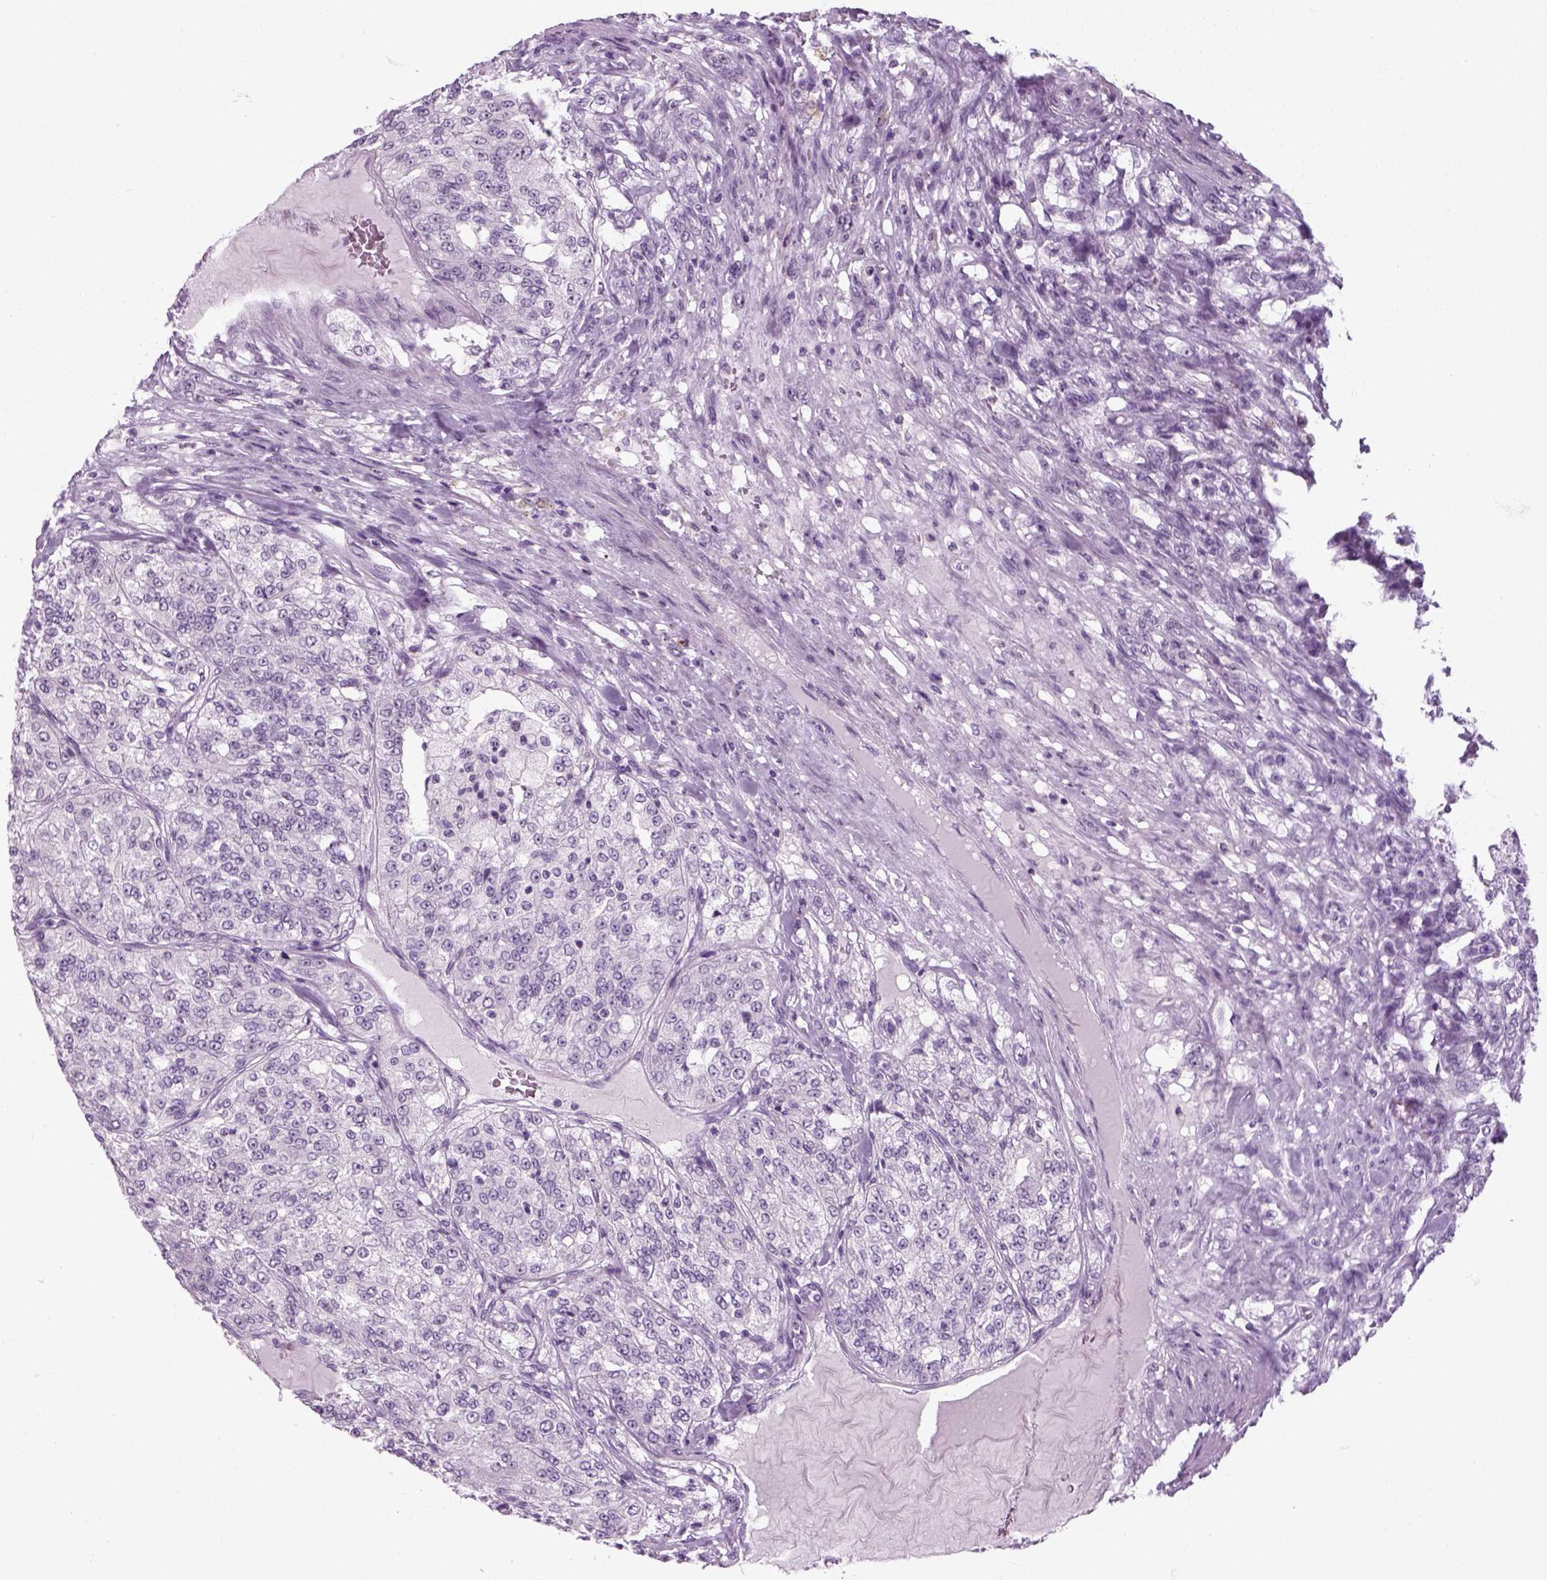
{"staining": {"intensity": "negative", "quantity": "none", "location": "none"}, "tissue": "renal cancer", "cell_type": "Tumor cells", "image_type": "cancer", "snomed": [{"axis": "morphology", "description": "Adenocarcinoma, NOS"}, {"axis": "topography", "description": "Kidney"}], "caption": "Immunohistochemical staining of renal cancer demonstrates no significant expression in tumor cells.", "gene": "ZNF865", "patient": {"sex": "female", "age": 63}}